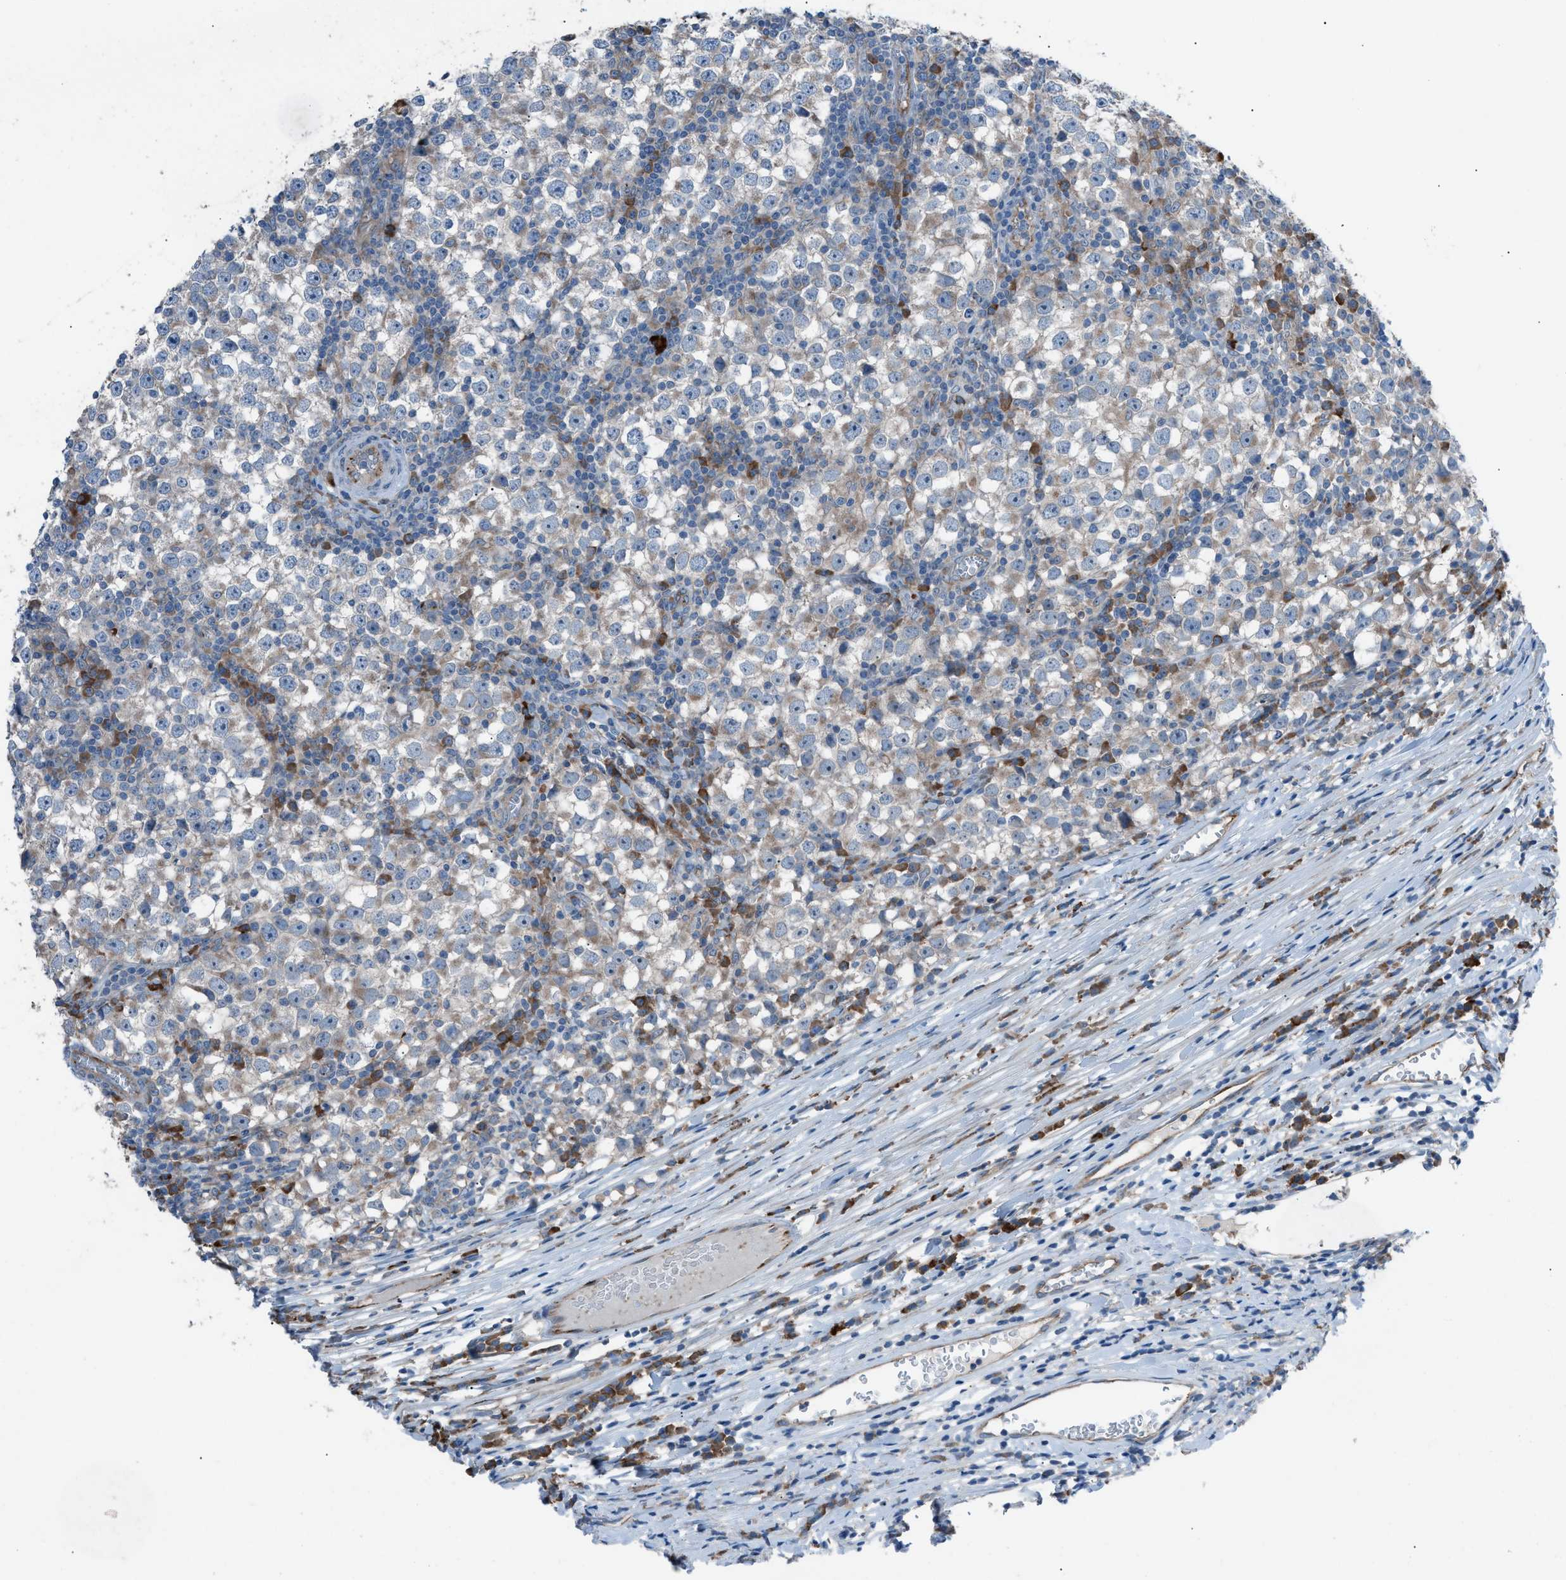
{"staining": {"intensity": "weak", "quantity": "<25%", "location": "cytoplasmic/membranous"}, "tissue": "testis cancer", "cell_type": "Tumor cells", "image_type": "cancer", "snomed": [{"axis": "morphology", "description": "Seminoma, NOS"}, {"axis": "topography", "description": "Testis"}], "caption": "The image exhibits no staining of tumor cells in seminoma (testis). (Immunohistochemistry (ihc), brightfield microscopy, high magnification).", "gene": "HEG1", "patient": {"sex": "male", "age": 65}}